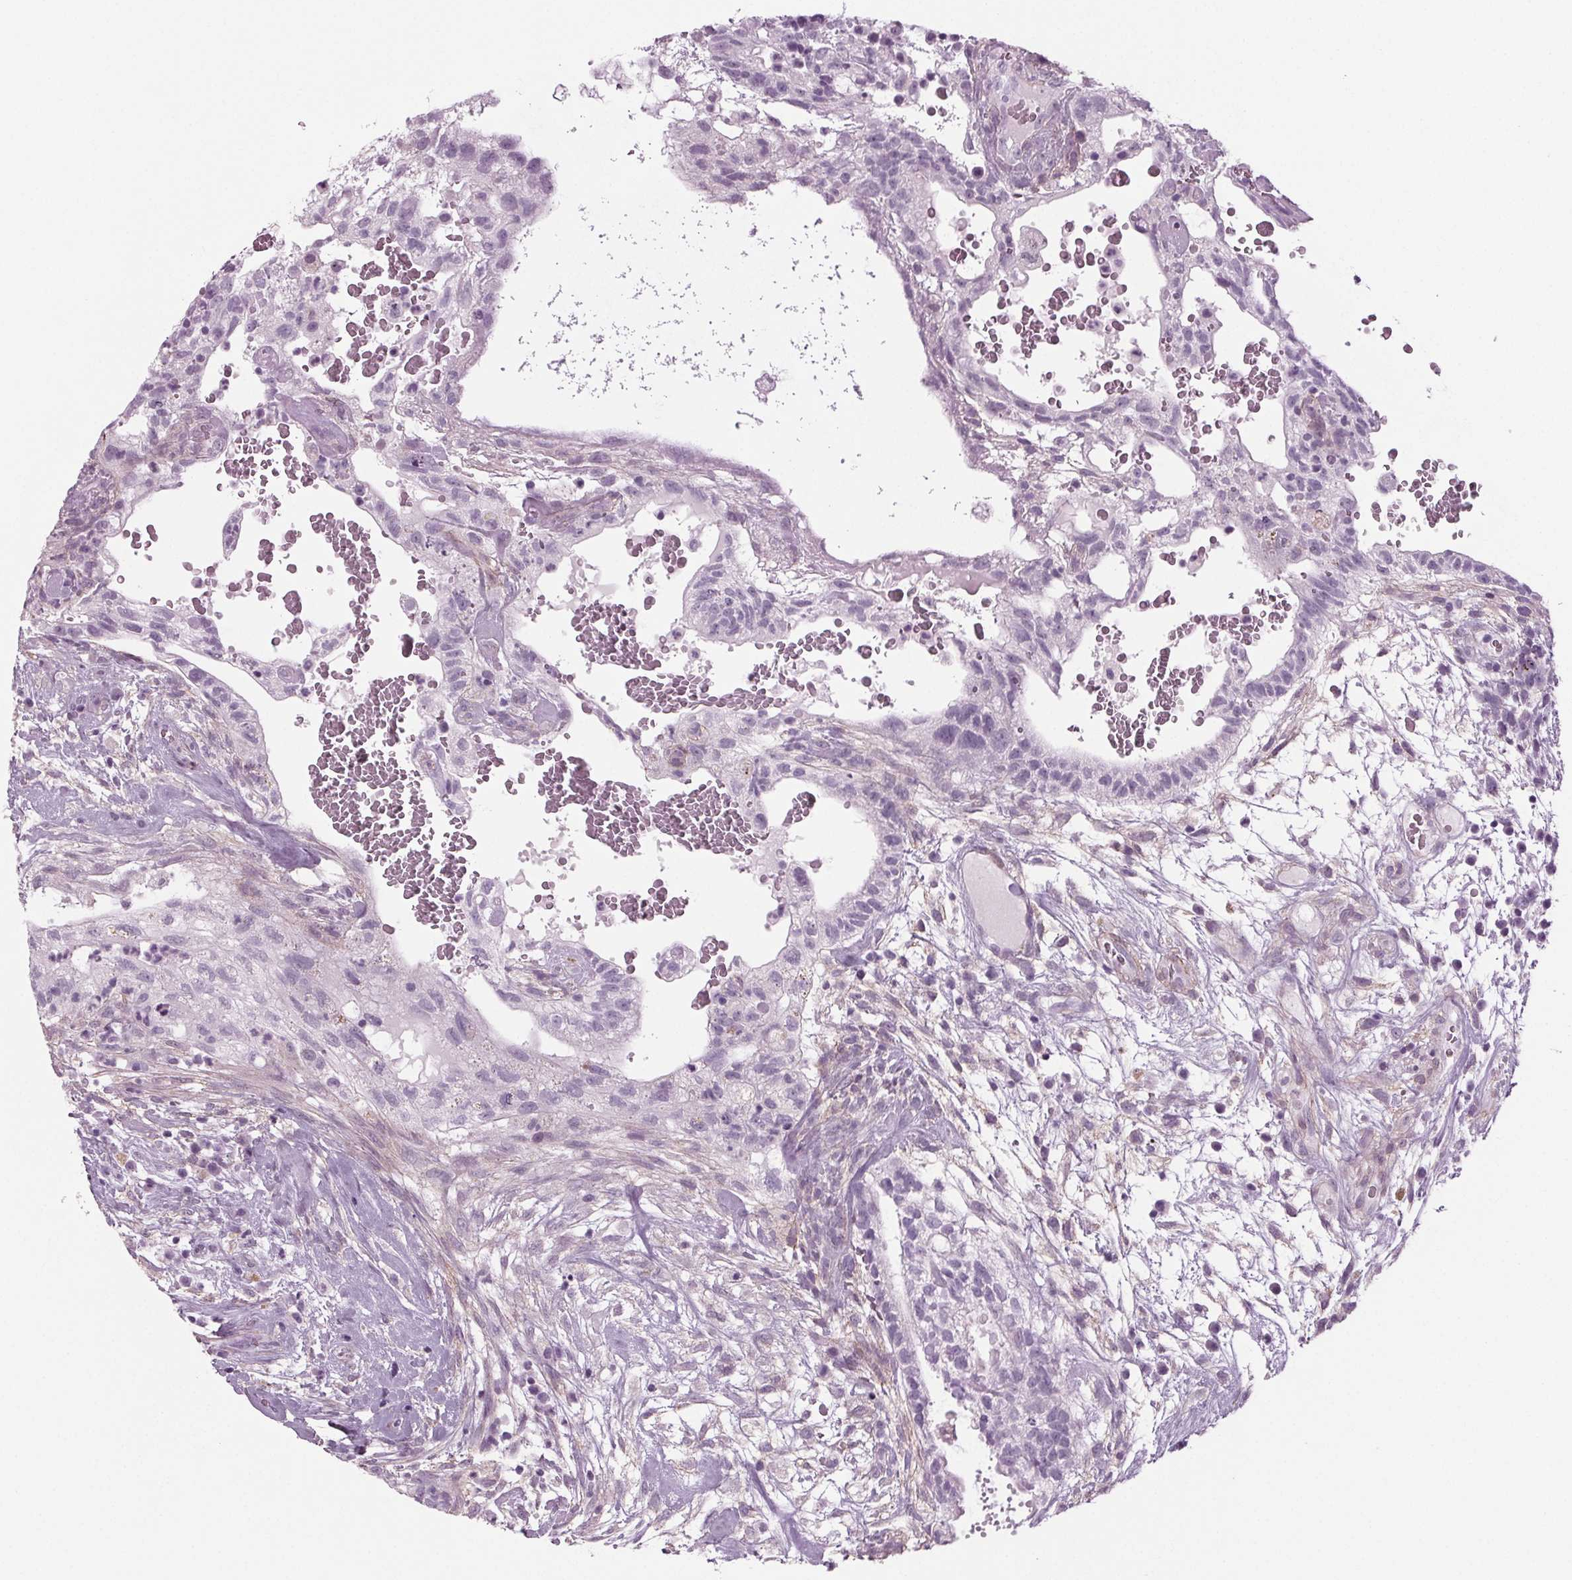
{"staining": {"intensity": "negative", "quantity": "none", "location": "none"}, "tissue": "testis cancer", "cell_type": "Tumor cells", "image_type": "cancer", "snomed": [{"axis": "morphology", "description": "Normal tissue, NOS"}, {"axis": "morphology", "description": "Carcinoma, Embryonal, NOS"}, {"axis": "topography", "description": "Testis"}], "caption": "An IHC histopathology image of testis embryonal carcinoma is shown. There is no staining in tumor cells of testis embryonal carcinoma.", "gene": "BHLHE22", "patient": {"sex": "male", "age": 32}}